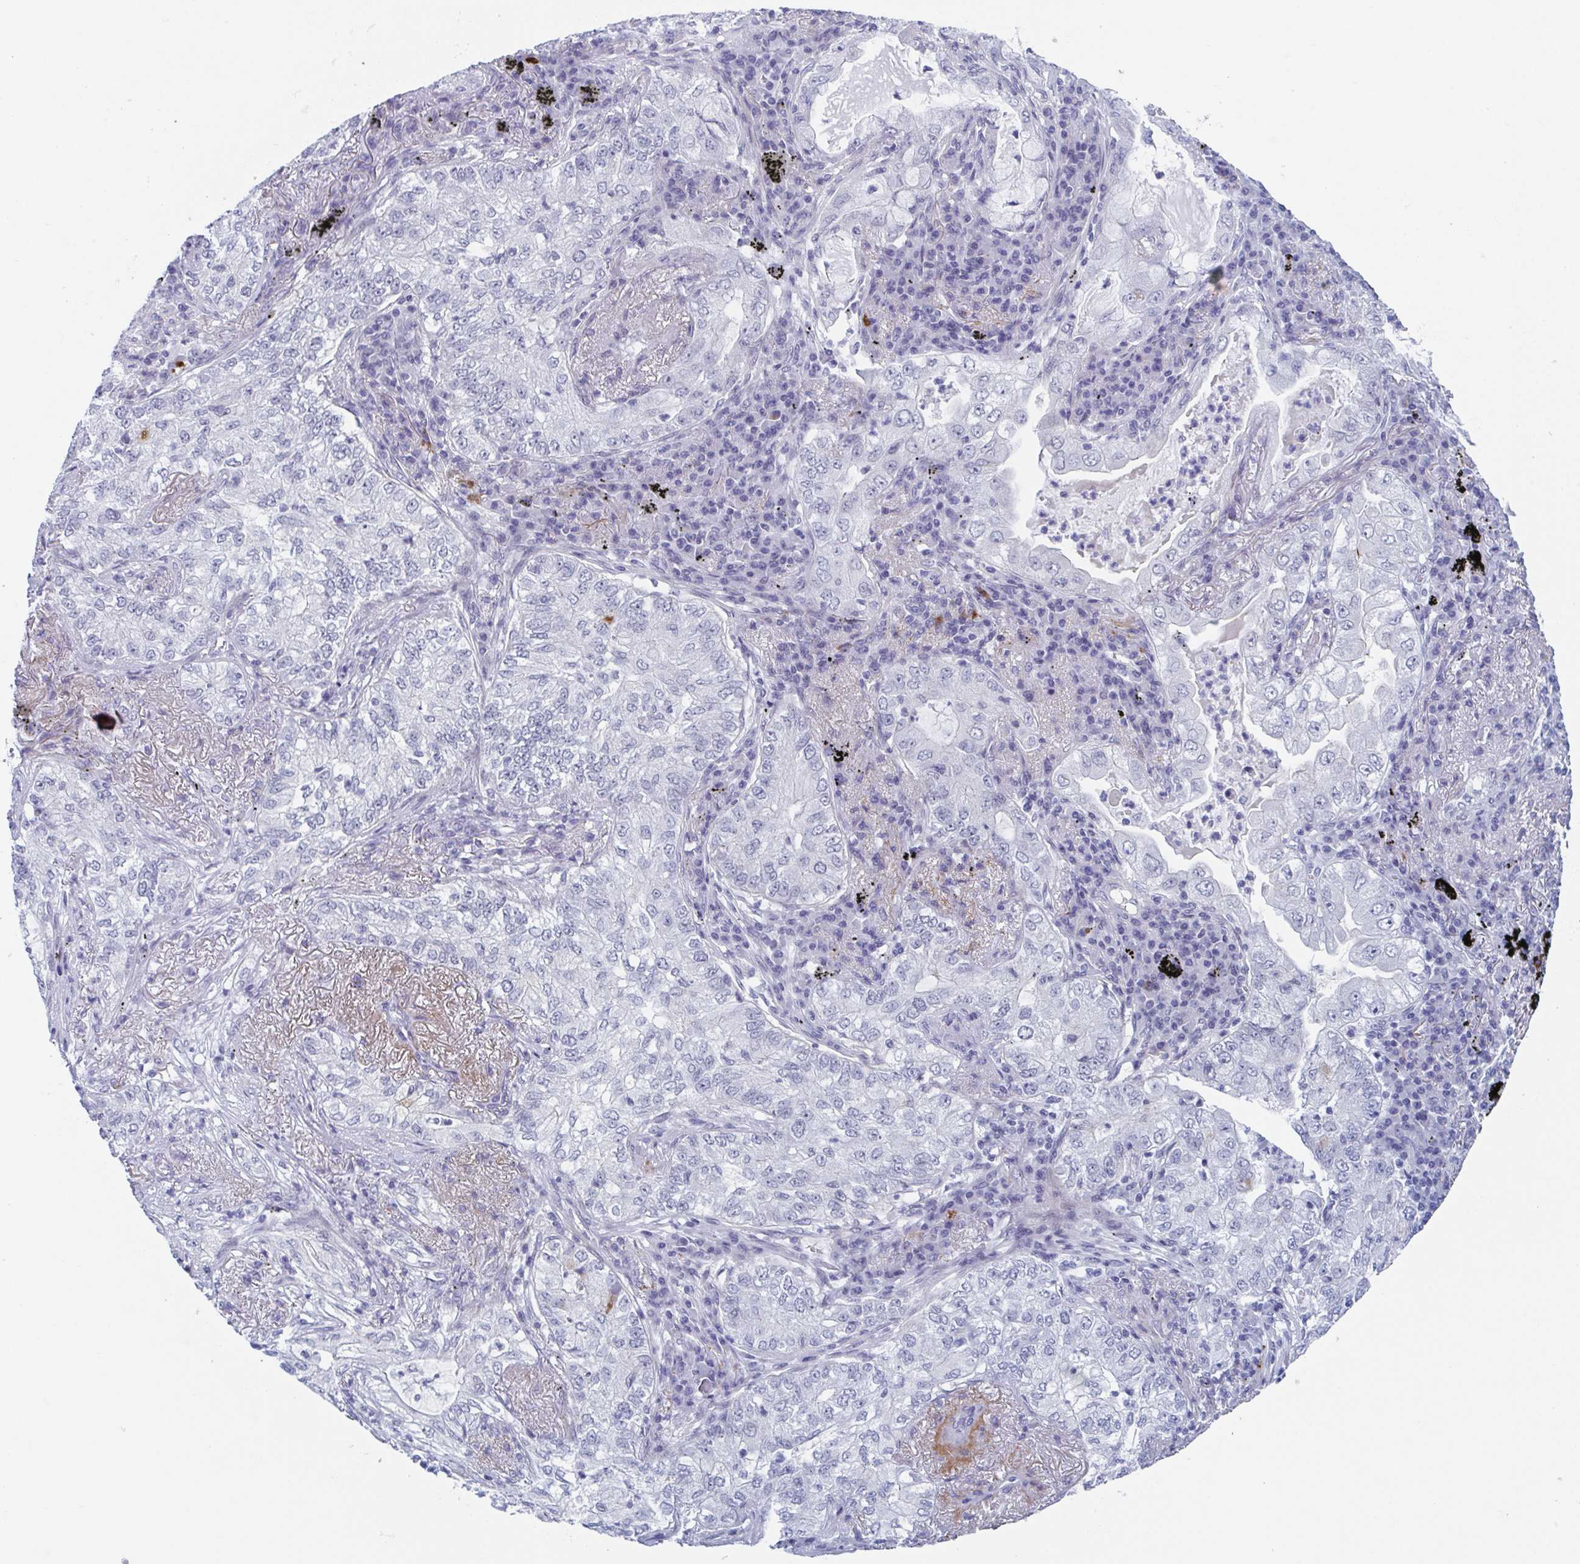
{"staining": {"intensity": "negative", "quantity": "none", "location": "none"}, "tissue": "lung cancer", "cell_type": "Tumor cells", "image_type": "cancer", "snomed": [{"axis": "morphology", "description": "Adenocarcinoma, NOS"}, {"axis": "topography", "description": "Lung"}], "caption": "IHC micrograph of neoplastic tissue: human adenocarcinoma (lung) stained with DAB displays no significant protein staining in tumor cells.", "gene": "ZFP64", "patient": {"sex": "female", "age": 73}}